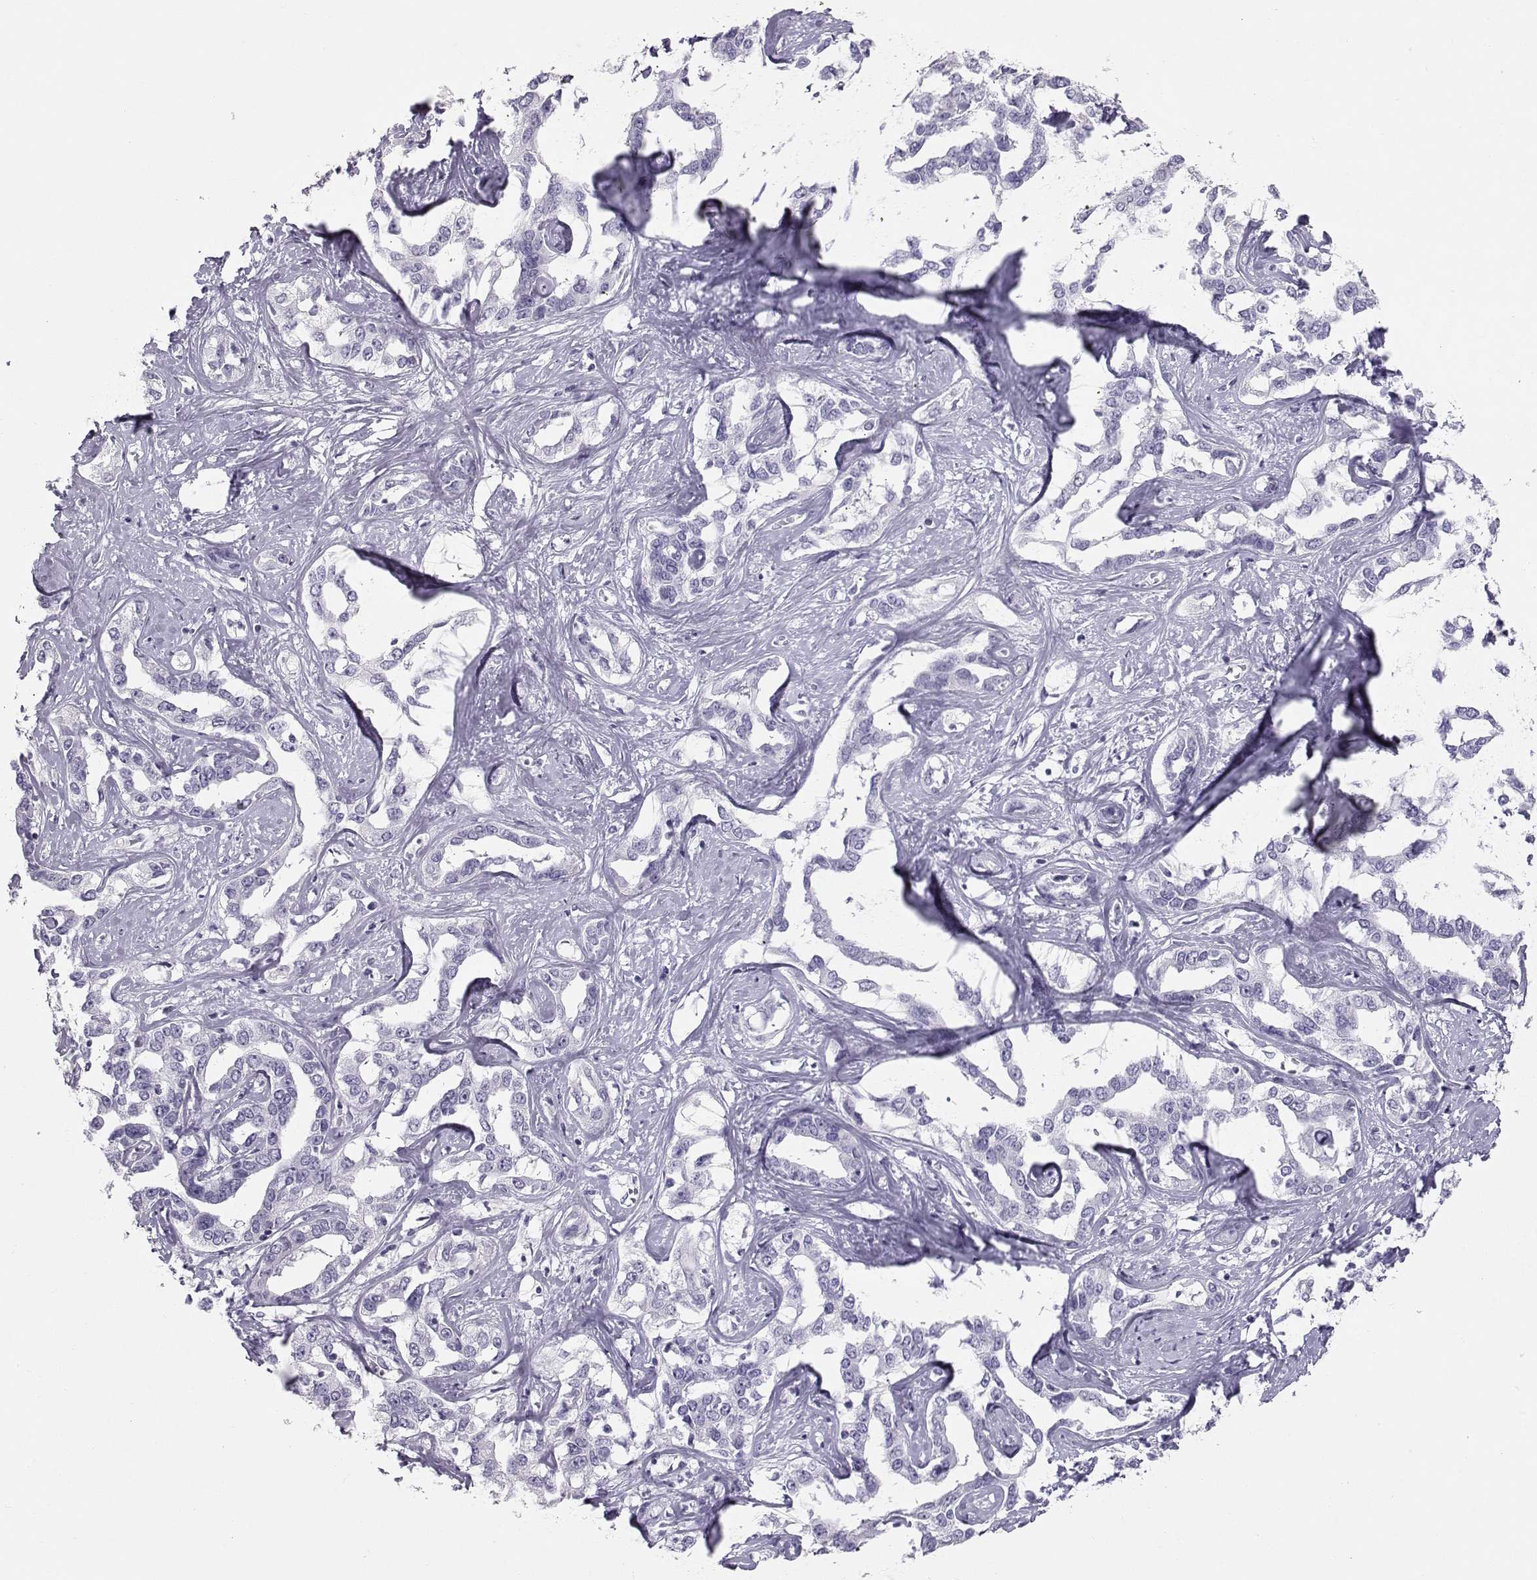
{"staining": {"intensity": "negative", "quantity": "none", "location": "none"}, "tissue": "liver cancer", "cell_type": "Tumor cells", "image_type": "cancer", "snomed": [{"axis": "morphology", "description": "Cholangiocarcinoma"}, {"axis": "topography", "description": "Liver"}], "caption": "An IHC histopathology image of liver cholangiocarcinoma is shown. There is no staining in tumor cells of liver cholangiocarcinoma.", "gene": "IQCD", "patient": {"sex": "male", "age": 59}}